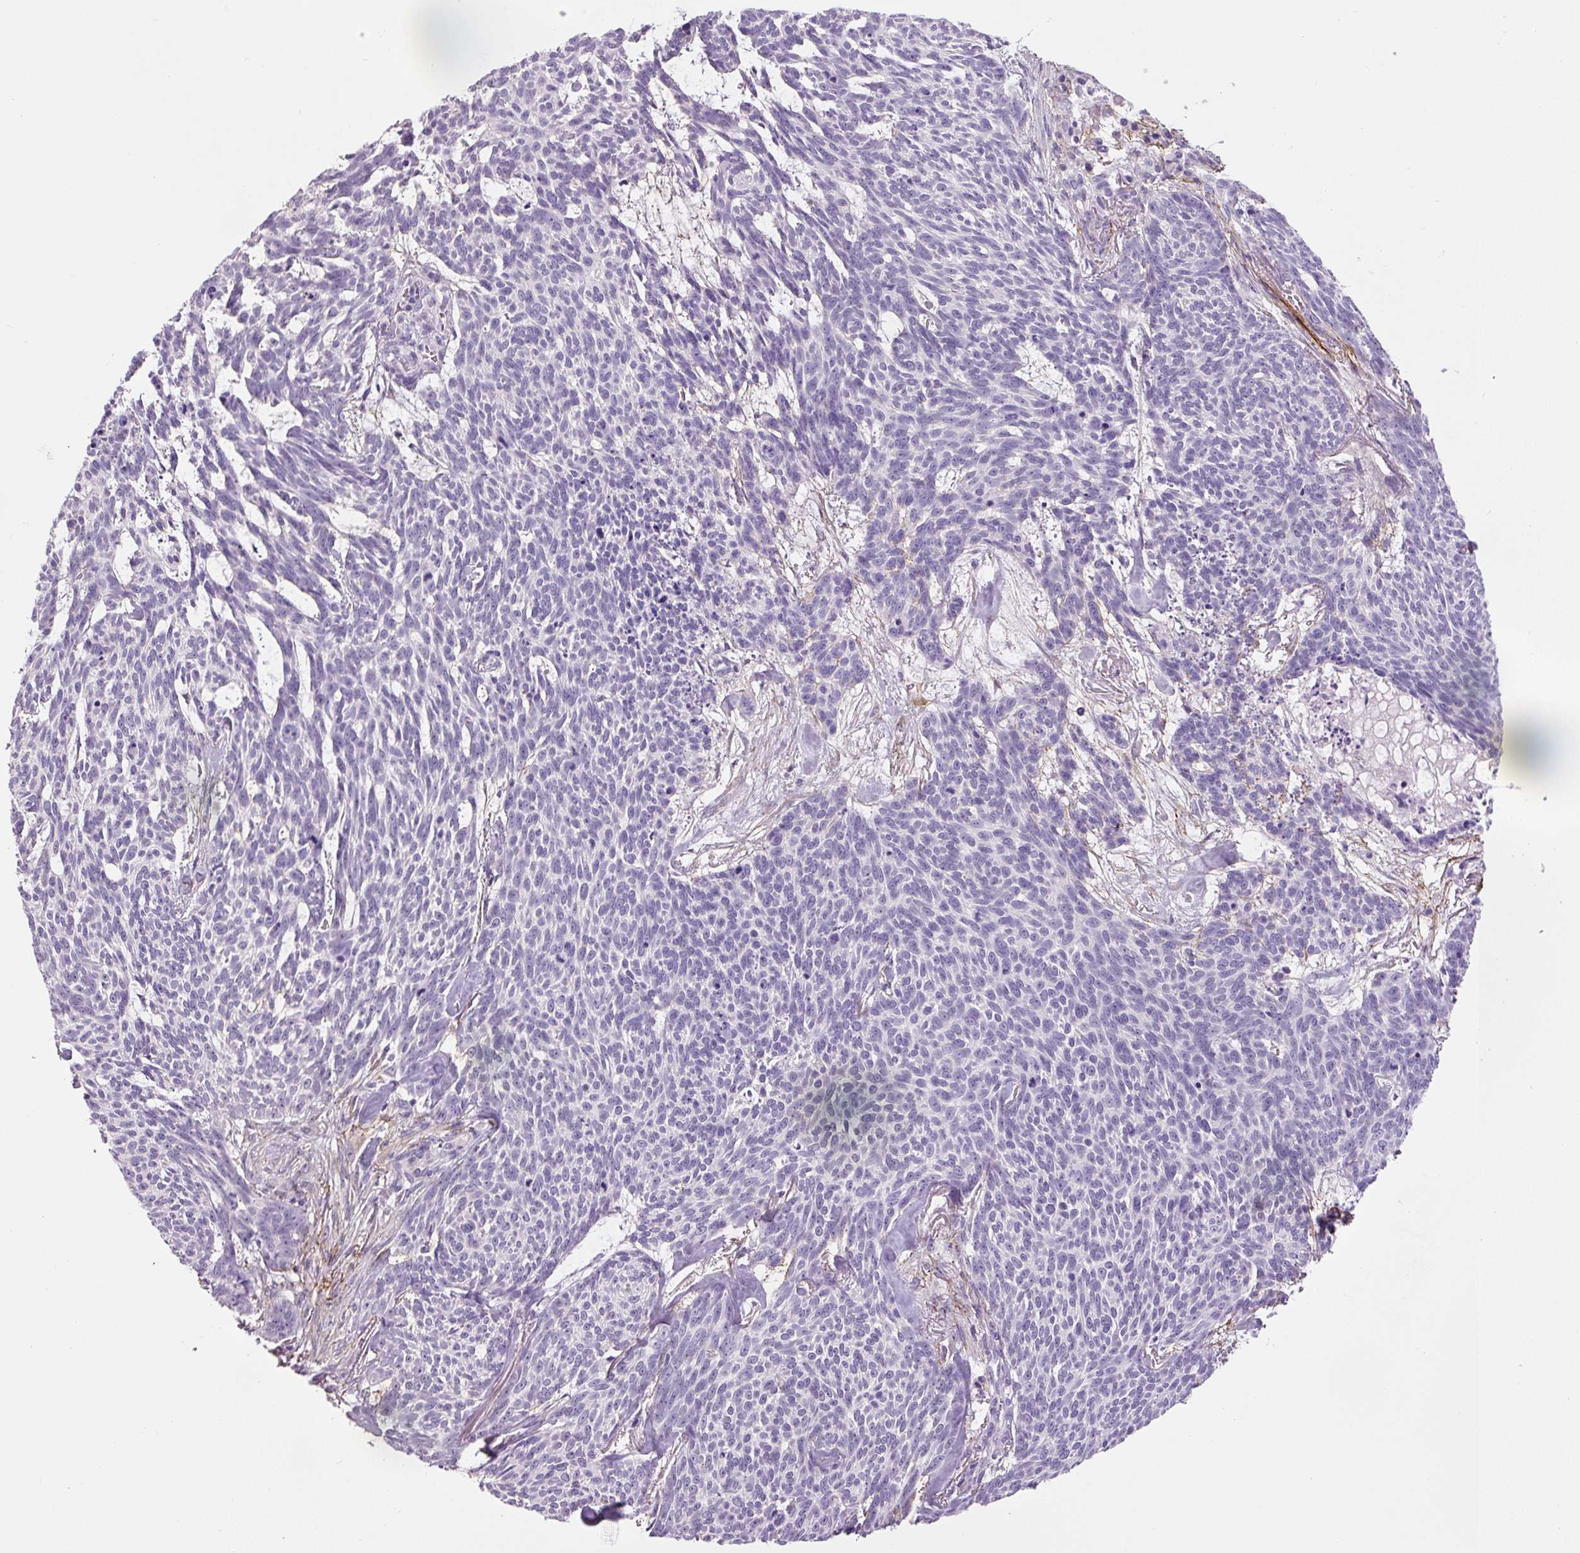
{"staining": {"intensity": "negative", "quantity": "none", "location": "none"}, "tissue": "skin cancer", "cell_type": "Tumor cells", "image_type": "cancer", "snomed": [{"axis": "morphology", "description": "Basal cell carcinoma"}, {"axis": "topography", "description": "Skin"}], "caption": "Photomicrograph shows no significant protein staining in tumor cells of skin basal cell carcinoma.", "gene": "FBN1", "patient": {"sex": "female", "age": 93}}